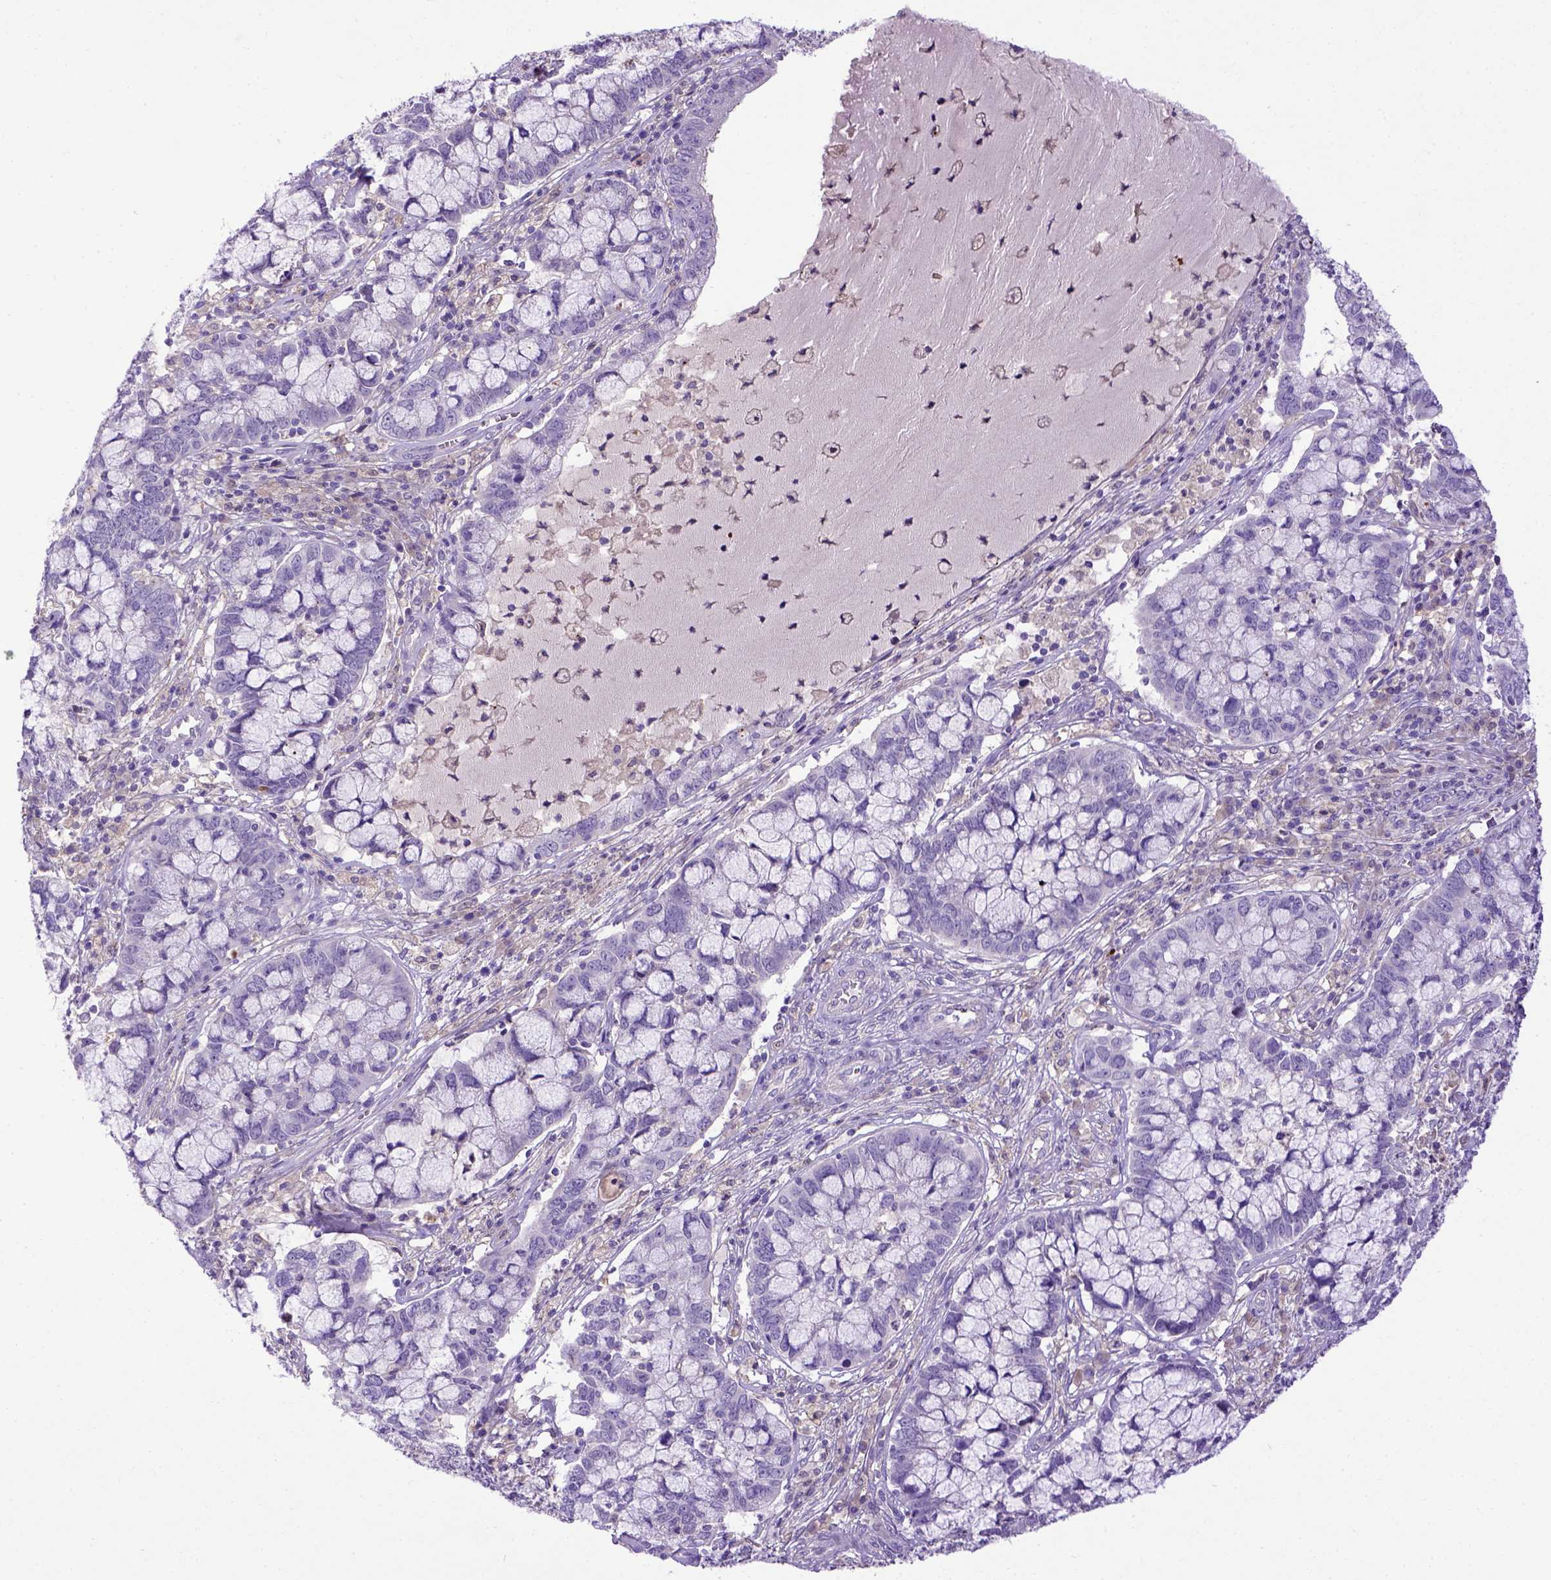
{"staining": {"intensity": "negative", "quantity": "none", "location": "none"}, "tissue": "cervical cancer", "cell_type": "Tumor cells", "image_type": "cancer", "snomed": [{"axis": "morphology", "description": "Adenocarcinoma, NOS"}, {"axis": "topography", "description": "Cervix"}], "caption": "There is no significant staining in tumor cells of cervical cancer. Nuclei are stained in blue.", "gene": "ADAM12", "patient": {"sex": "female", "age": 40}}